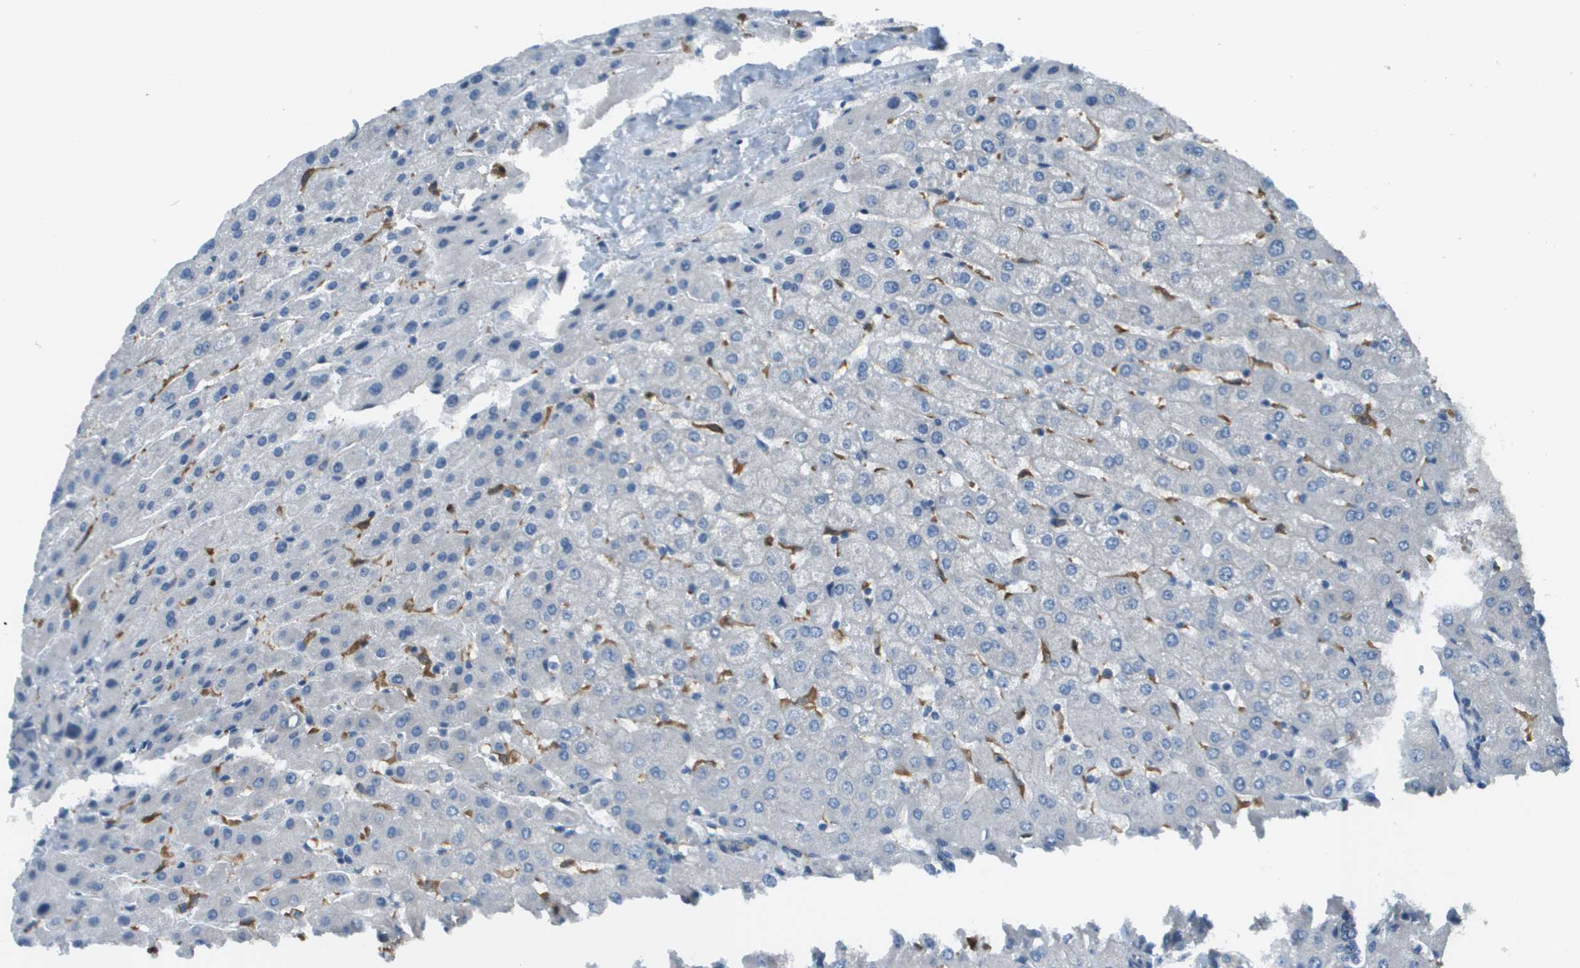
{"staining": {"intensity": "negative", "quantity": "none", "location": "none"}, "tissue": "liver", "cell_type": "Cholangiocytes", "image_type": "normal", "snomed": [{"axis": "morphology", "description": "Normal tissue, NOS"}, {"axis": "morphology", "description": "Fibrosis, NOS"}, {"axis": "topography", "description": "Liver"}], "caption": "Immunohistochemical staining of benign liver demonstrates no significant staining in cholangiocytes.", "gene": "CORO1B", "patient": {"sex": "female", "age": 29}}